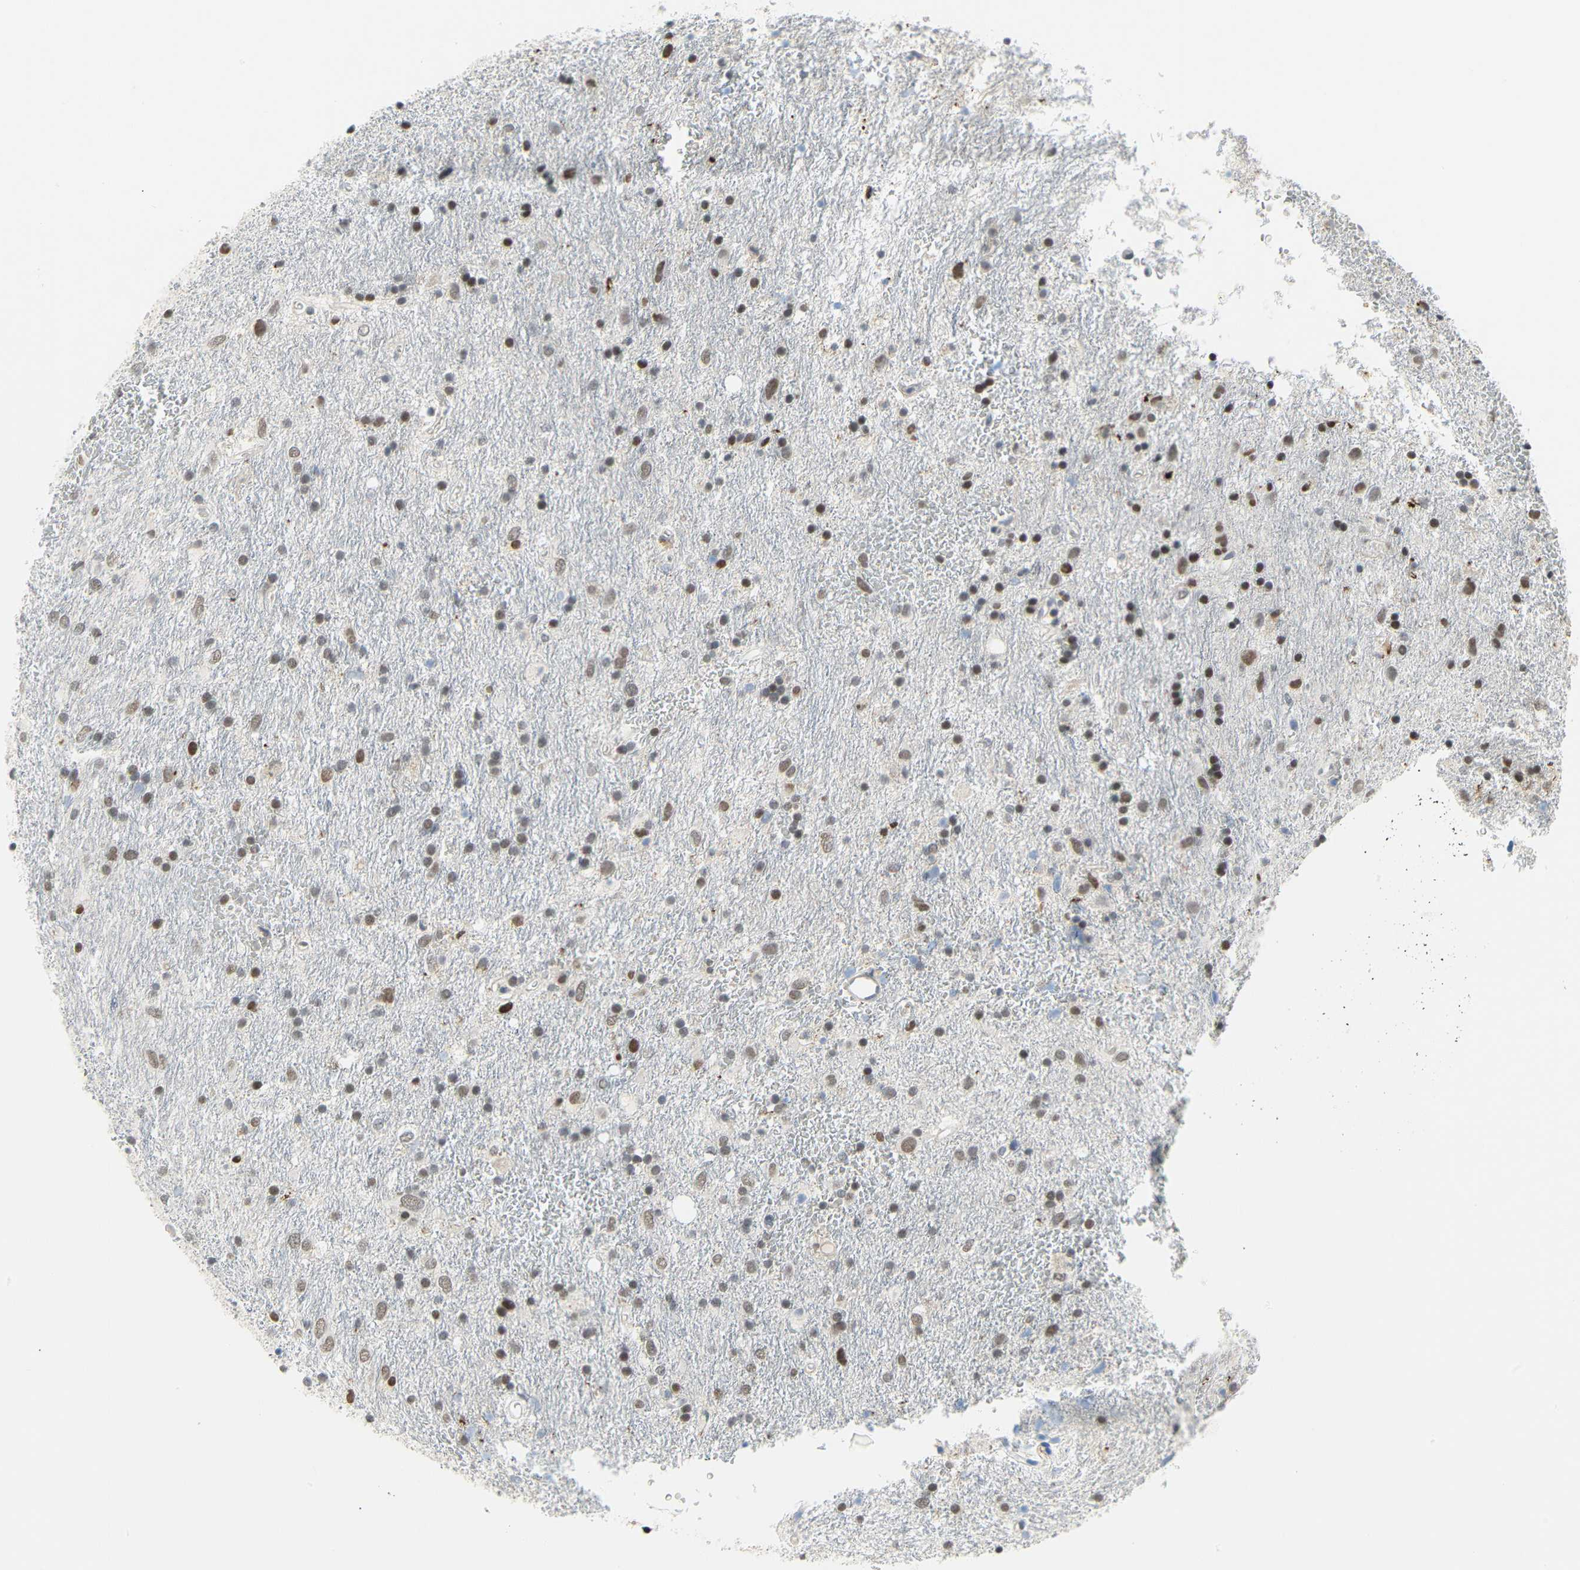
{"staining": {"intensity": "moderate", "quantity": ">75%", "location": "nuclear"}, "tissue": "glioma", "cell_type": "Tumor cells", "image_type": "cancer", "snomed": [{"axis": "morphology", "description": "Glioma, malignant, Low grade"}, {"axis": "topography", "description": "Brain"}], "caption": "Immunohistochemical staining of glioma demonstrates medium levels of moderate nuclear expression in approximately >75% of tumor cells.", "gene": "IMPG2", "patient": {"sex": "male", "age": 77}}